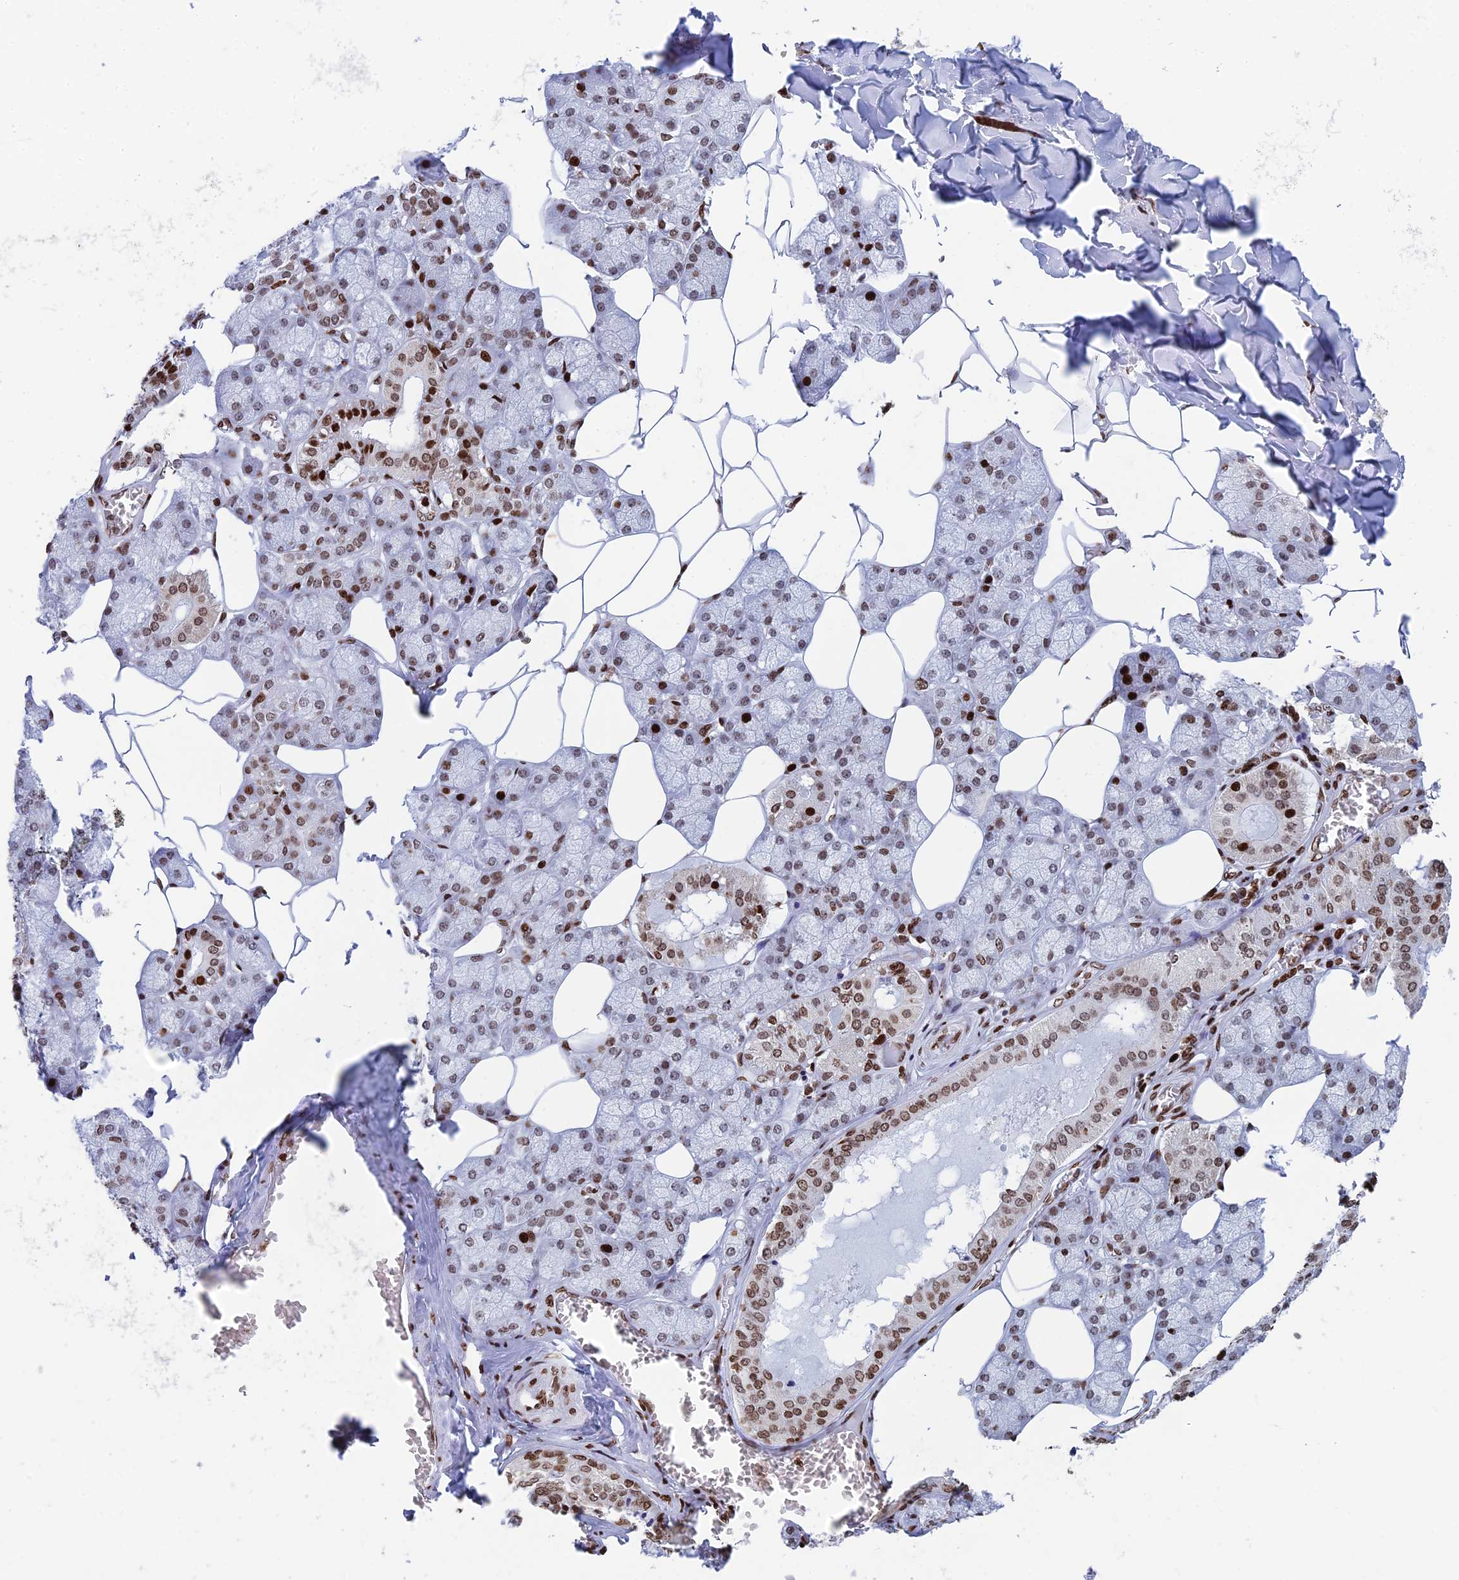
{"staining": {"intensity": "strong", "quantity": "25%-75%", "location": "nuclear"}, "tissue": "salivary gland", "cell_type": "Glandular cells", "image_type": "normal", "snomed": [{"axis": "morphology", "description": "Normal tissue, NOS"}, {"axis": "topography", "description": "Salivary gland"}], "caption": "Glandular cells display strong nuclear positivity in approximately 25%-75% of cells in benign salivary gland.", "gene": "RPAP1", "patient": {"sex": "male", "age": 62}}